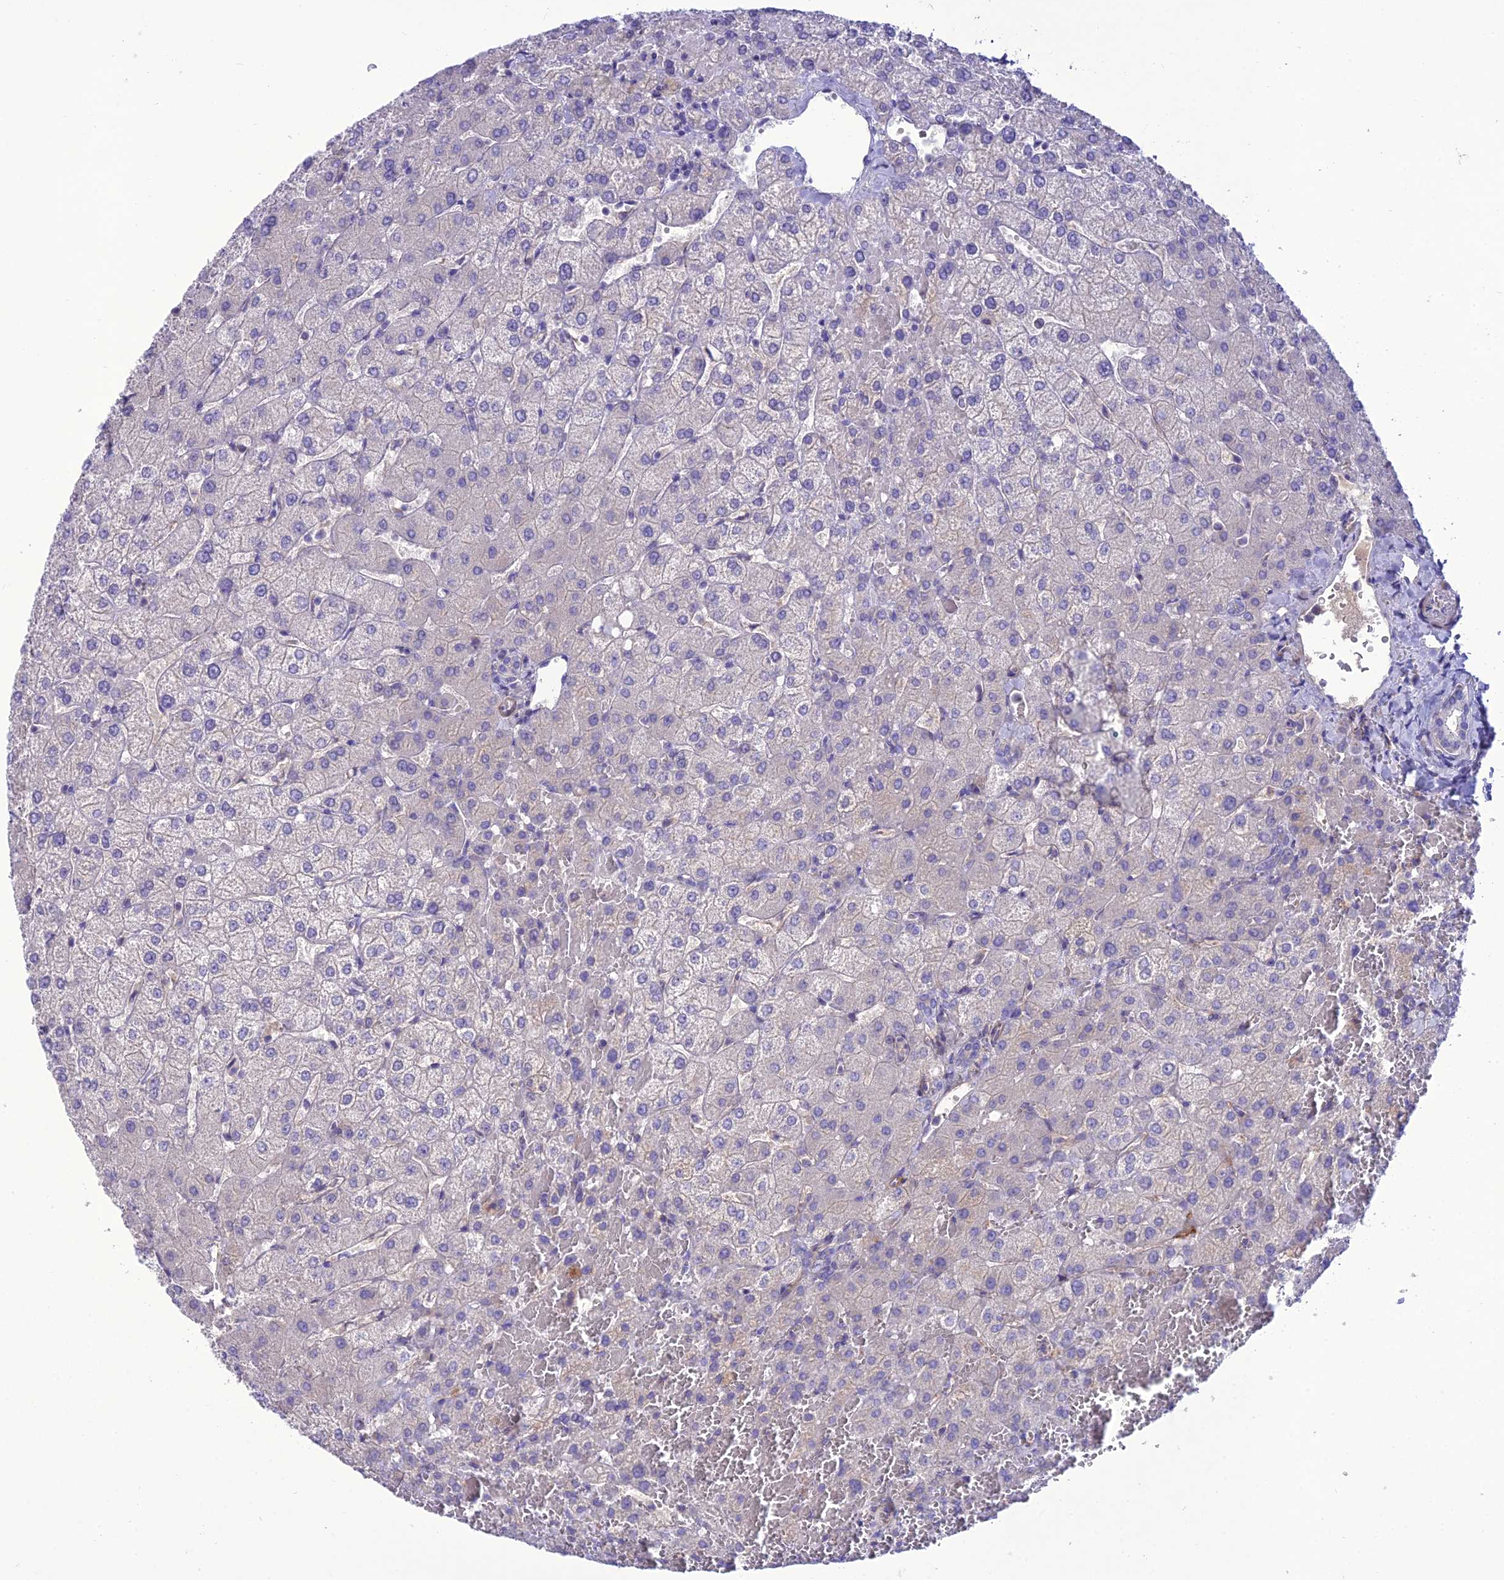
{"staining": {"intensity": "negative", "quantity": "none", "location": "none"}, "tissue": "liver", "cell_type": "Cholangiocytes", "image_type": "normal", "snomed": [{"axis": "morphology", "description": "Normal tissue, NOS"}, {"axis": "topography", "description": "Liver"}], "caption": "This is an immunohistochemistry image of normal liver. There is no positivity in cholangiocytes.", "gene": "TEKT3", "patient": {"sex": "female", "age": 54}}